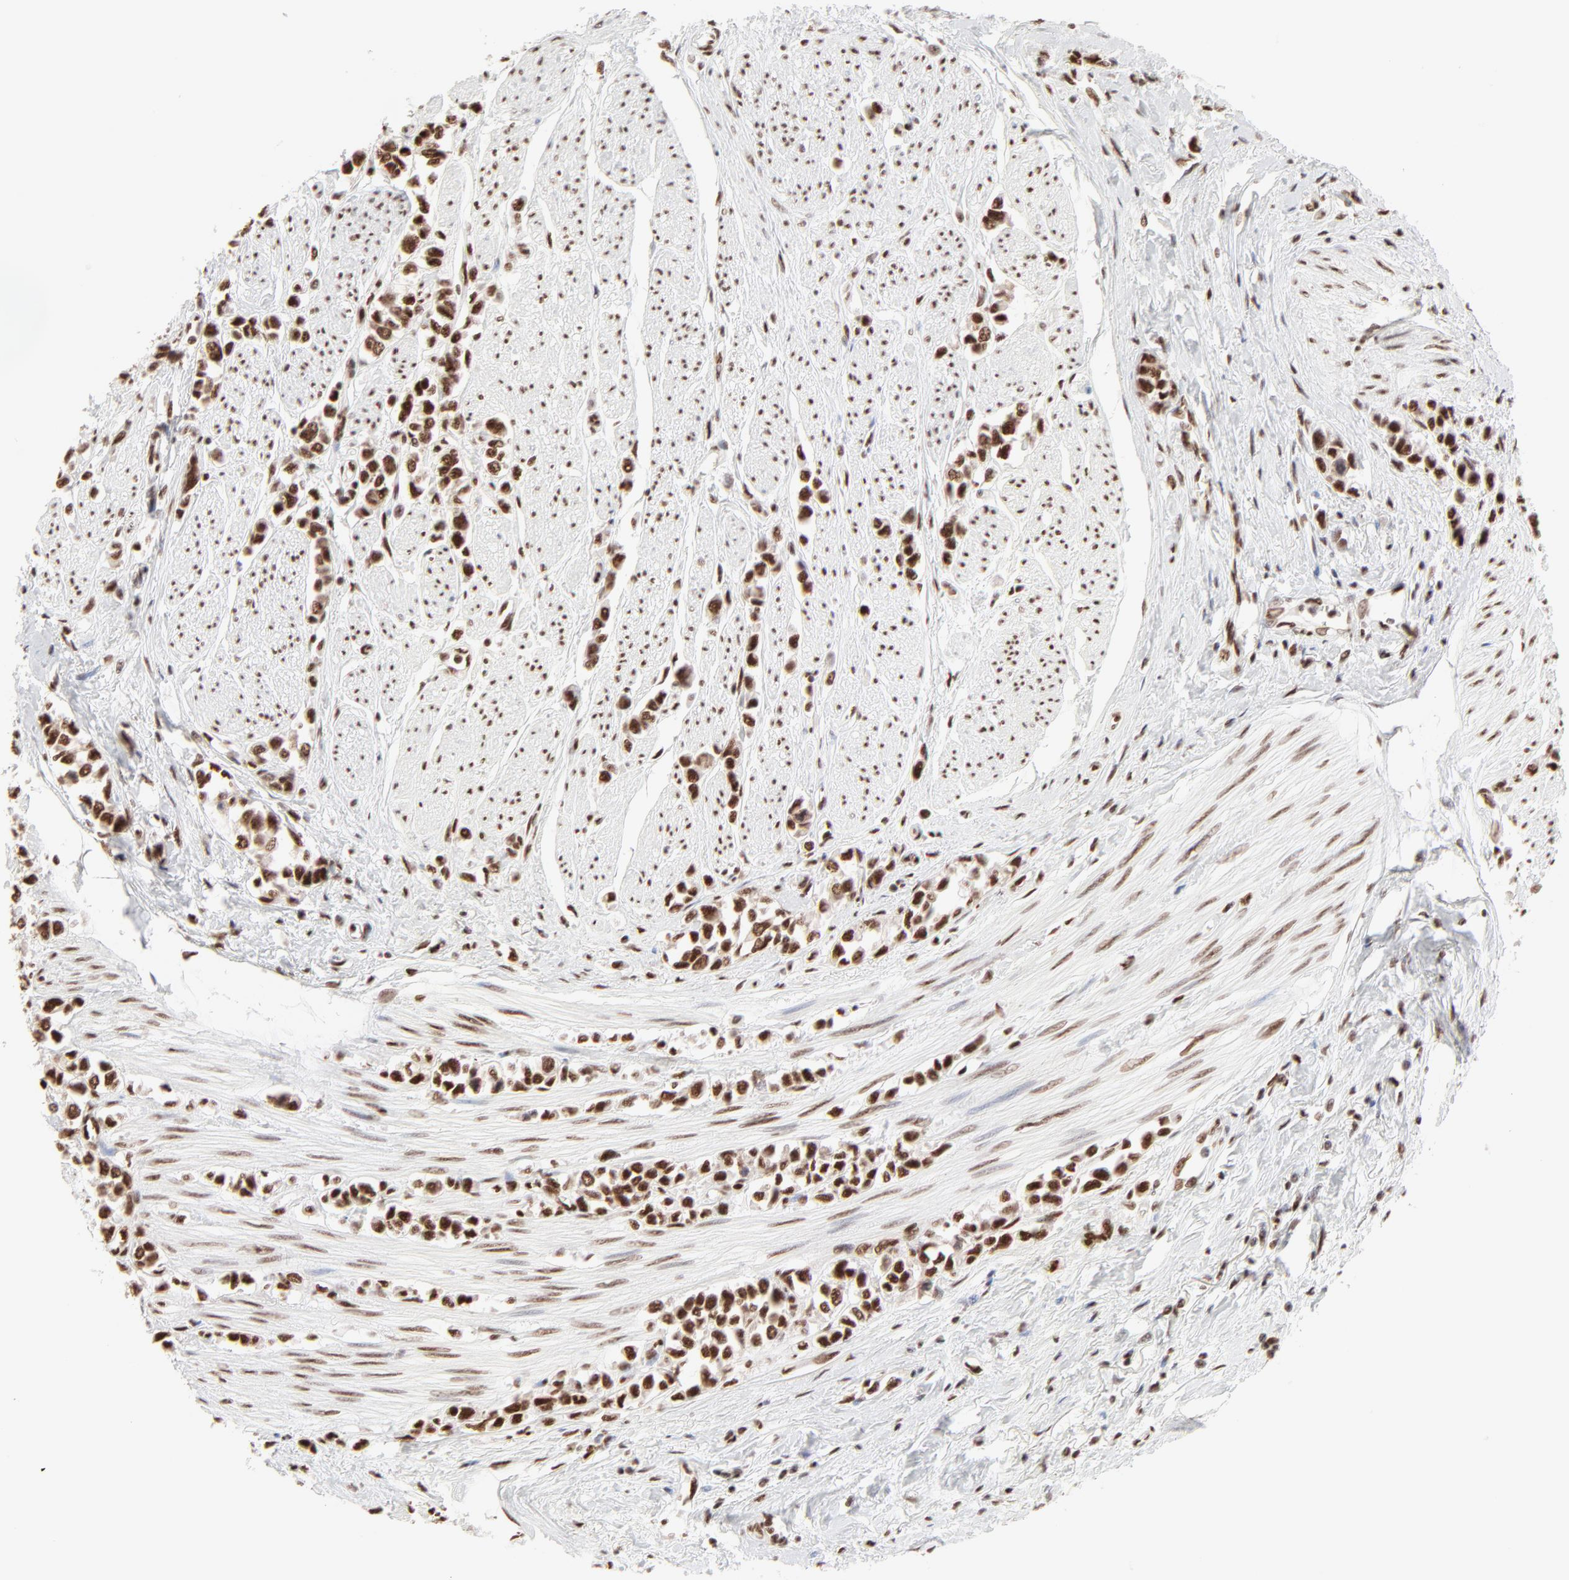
{"staining": {"intensity": "strong", "quantity": ">75%", "location": "nuclear"}, "tissue": "stomach cancer", "cell_type": "Tumor cells", "image_type": "cancer", "snomed": [{"axis": "morphology", "description": "Adenocarcinoma, NOS"}, {"axis": "topography", "description": "Stomach, upper"}], "caption": "DAB immunohistochemical staining of human stomach cancer (adenocarcinoma) displays strong nuclear protein staining in about >75% of tumor cells. The staining is performed using DAB (3,3'-diaminobenzidine) brown chromogen to label protein expression. The nuclei are counter-stained blue using hematoxylin.", "gene": "TARDBP", "patient": {"sex": "male", "age": 76}}